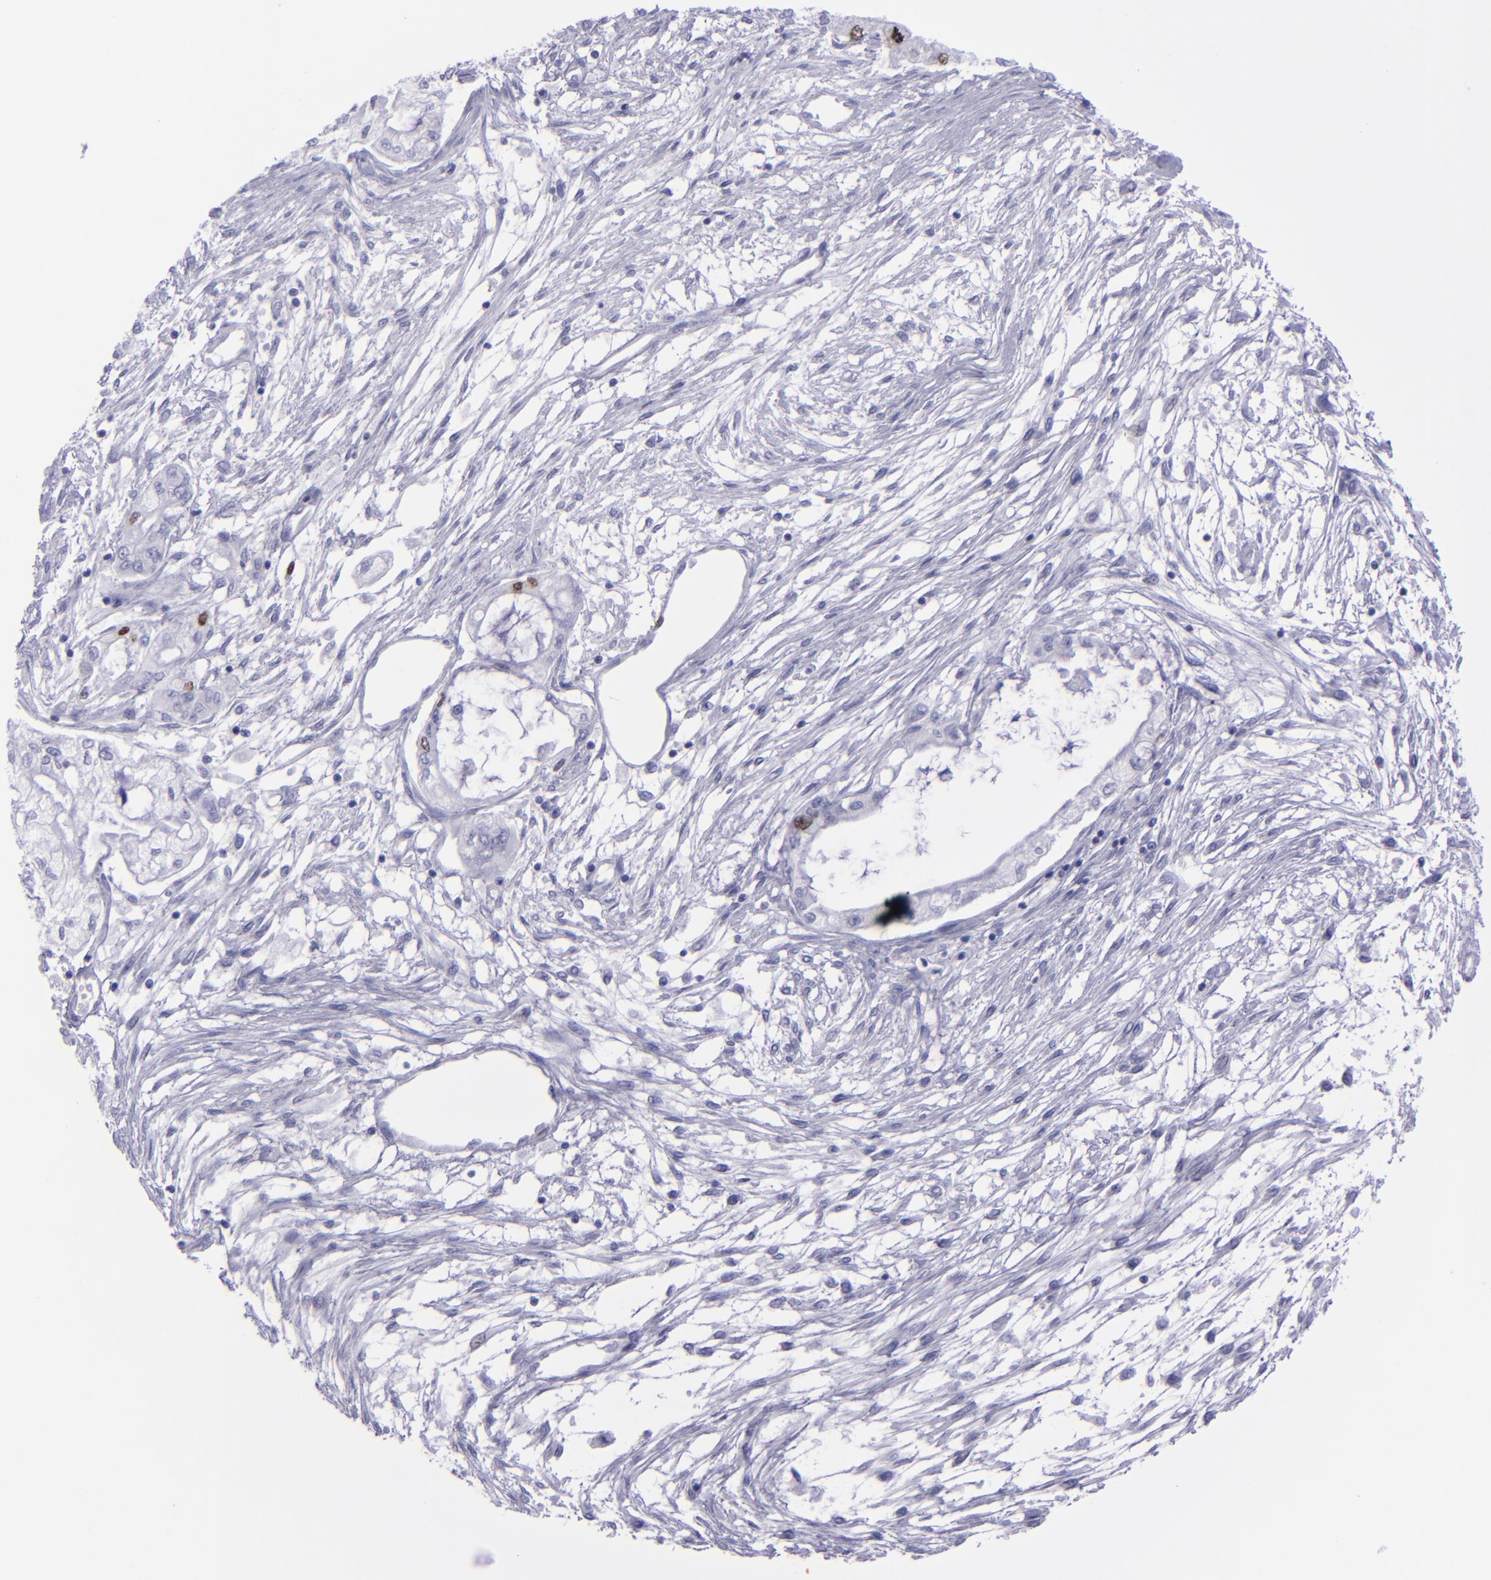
{"staining": {"intensity": "strong", "quantity": "<25%", "location": "nuclear"}, "tissue": "pancreatic cancer", "cell_type": "Tumor cells", "image_type": "cancer", "snomed": [{"axis": "morphology", "description": "Adenocarcinoma, NOS"}, {"axis": "topography", "description": "Pancreas"}], "caption": "The immunohistochemical stain labels strong nuclear staining in tumor cells of adenocarcinoma (pancreatic) tissue. The staining was performed using DAB (3,3'-diaminobenzidine) to visualize the protein expression in brown, while the nuclei were stained in blue with hematoxylin (Magnification: 20x).", "gene": "TOP2A", "patient": {"sex": "male", "age": 79}}